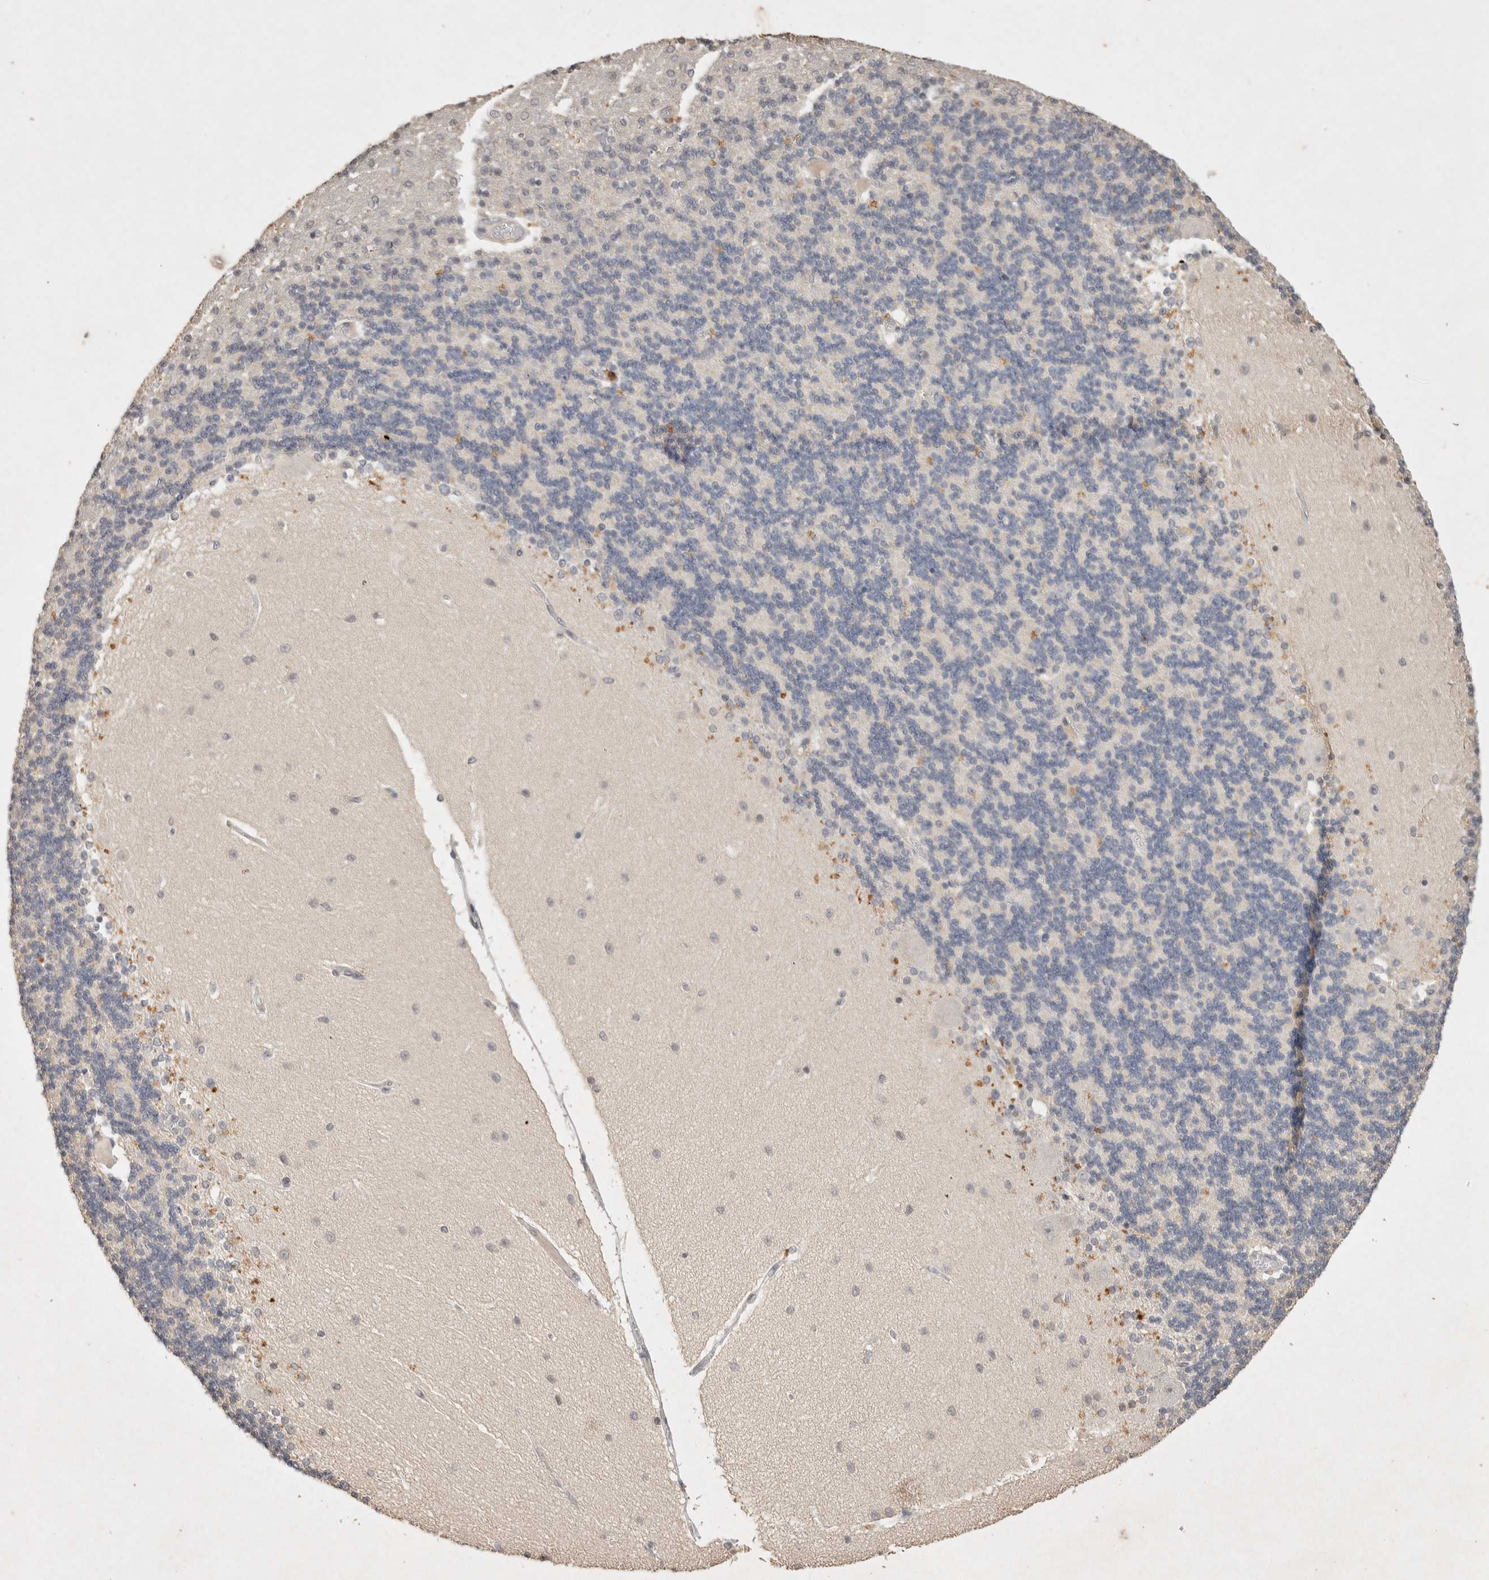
{"staining": {"intensity": "negative", "quantity": "none", "location": "none"}, "tissue": "cerebellum", "cell_type": "Cells in granular layer", "image_type": "normal", "snomed": [{"axis": "morphology", "description": "Normal tissue, NOS"}, {"axis": "topography", "description": "Cerebellum"}], "caption": "Immunohistochemistry of unremarkable human cerebellum shows no expression in cells in granular layer.", "gene": "RAC2", "patient": {"sex": "female", "age": 54}}